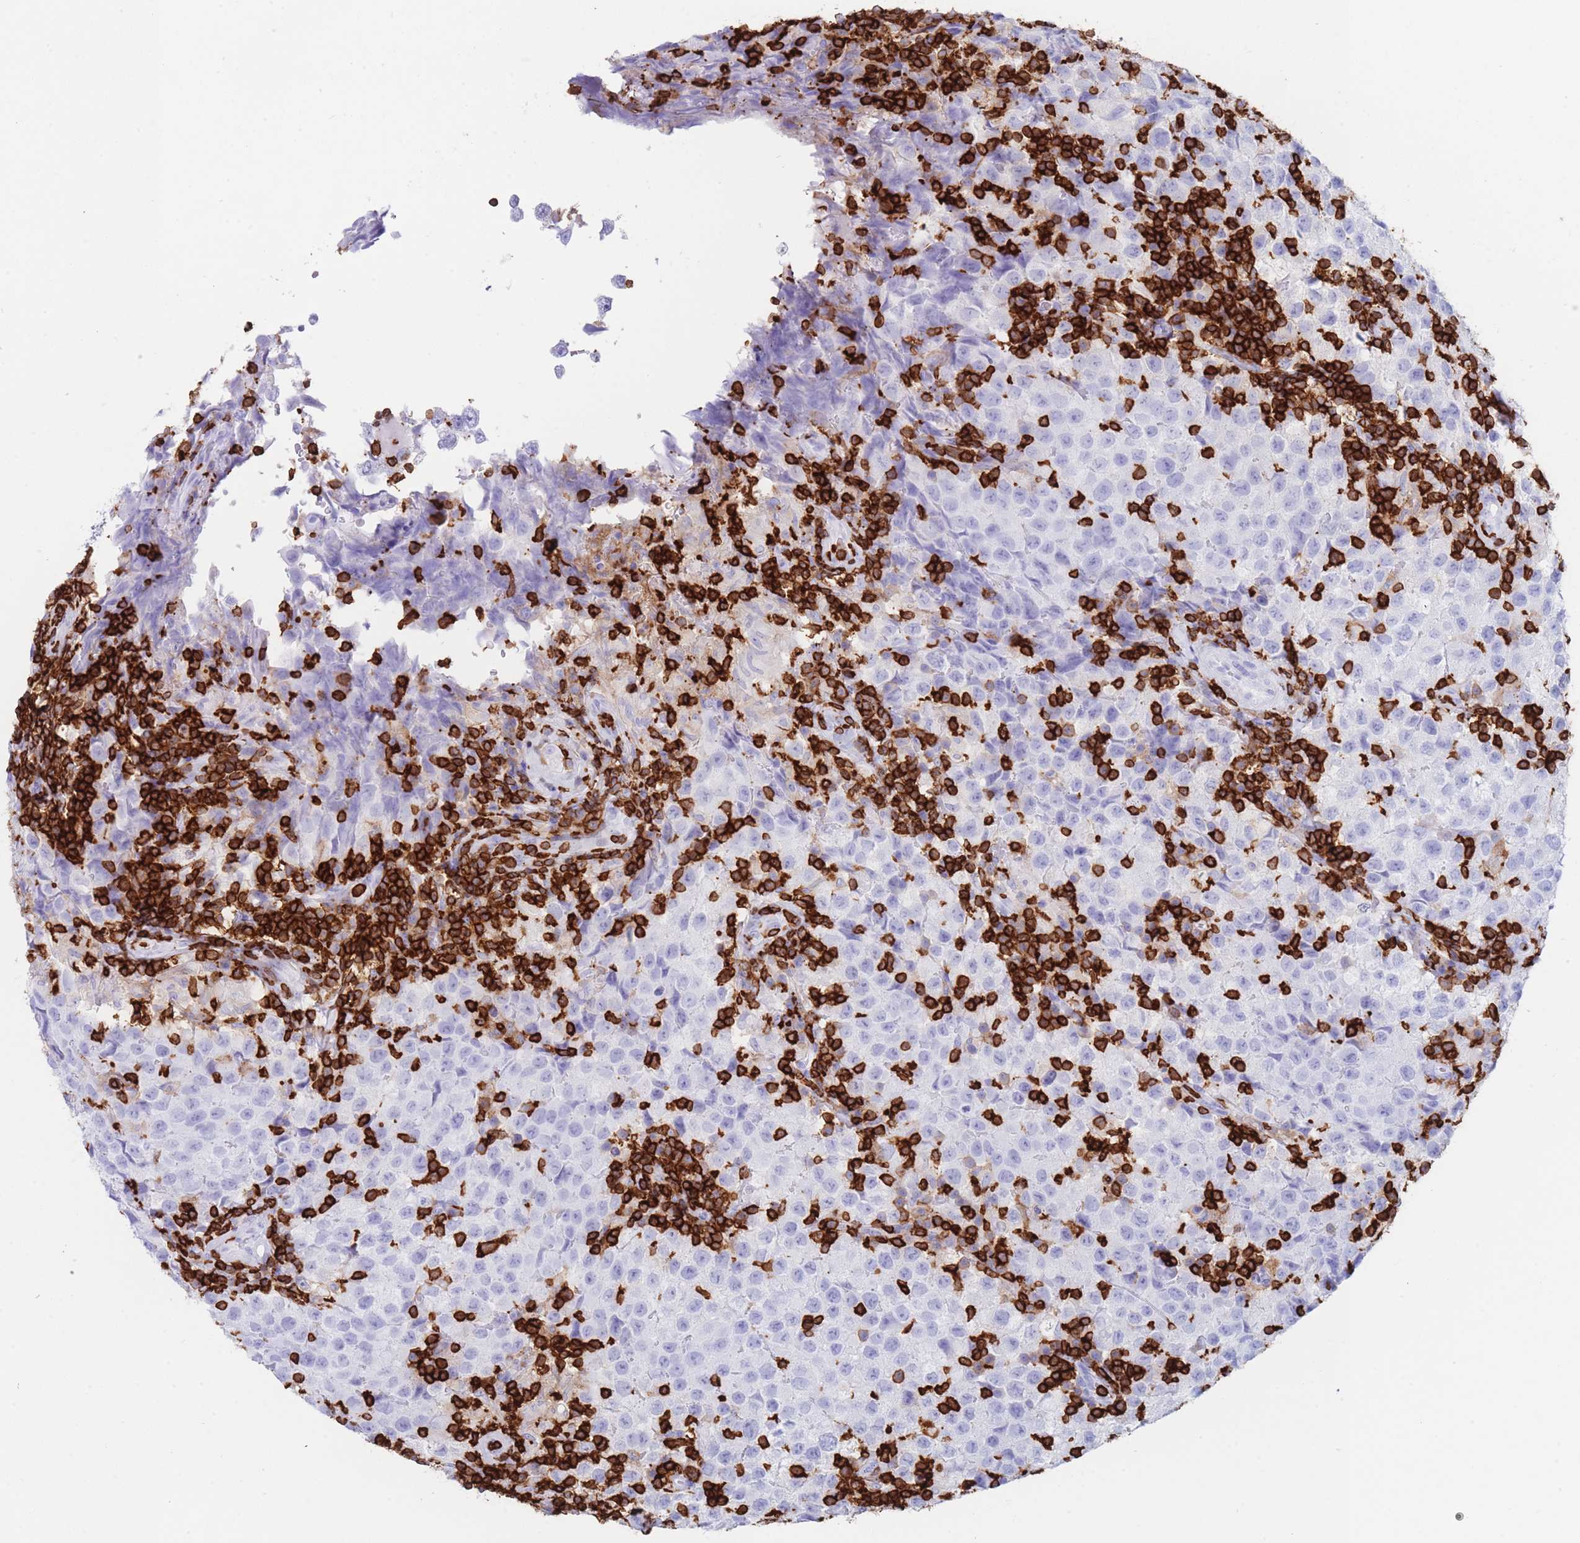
{"staining": {"intensity": "negative", "quantity": "none", "location": "none"}, "tissue": "testis cancer", "cell_type": "Tumor cells", "image_type": "cancer", "snomed": [{"axis": "morphology", "description": "Seminoma, NOS"}, {"axis": "morphology", "description": "Carcinoma, Embryonal, NOS"}, {"axis": "topography", "description": "Testis"}], "caption": "Seminoma (testis) was stained to show a protein in brown. There is no significant positivity in tumor cells.", "gene": "CORO1A", "patient": {"sex": "male", "age": 41}}